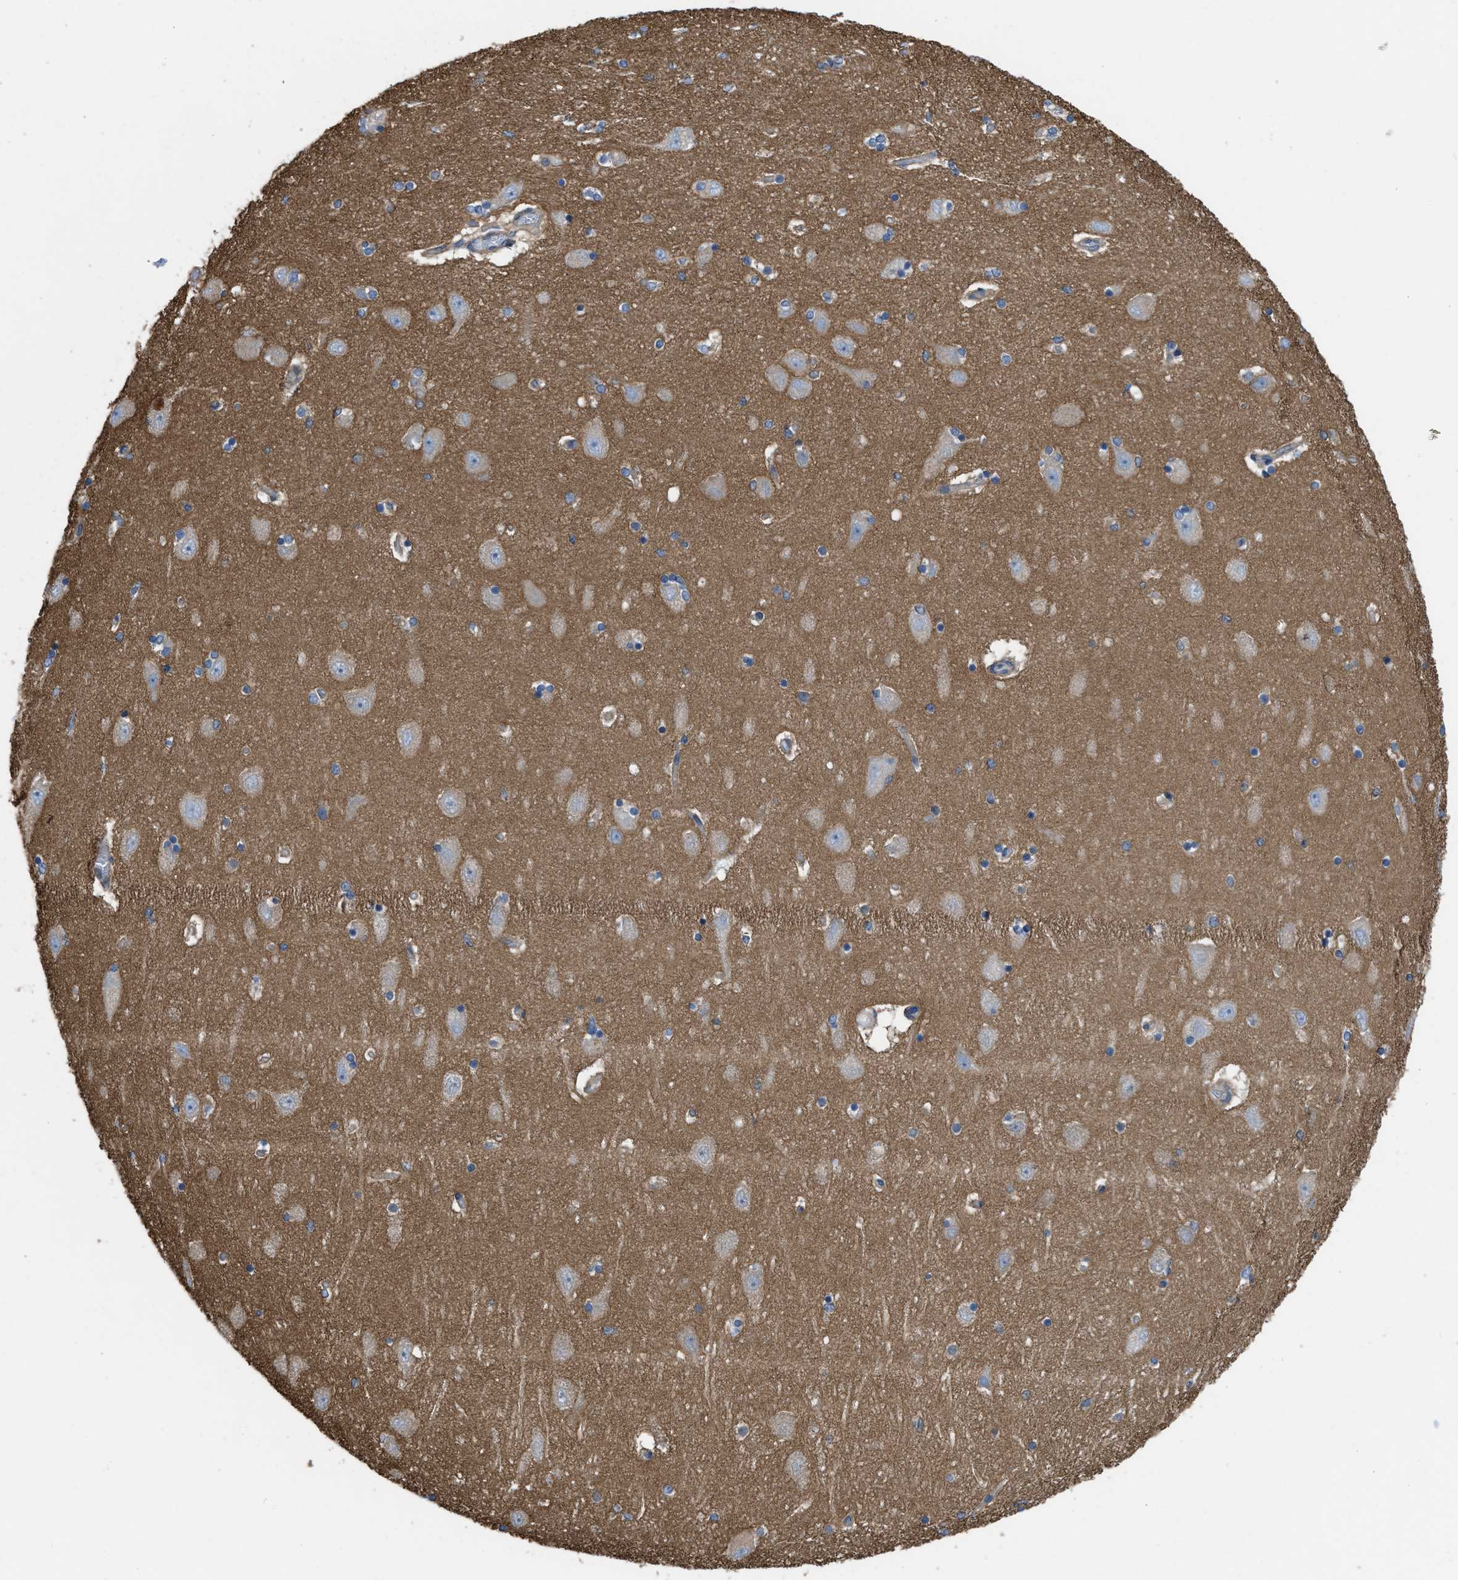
{"staining": {"intensity": "negative", "quantity": "none", "location": "none"}, "tissue": "hippocampus", "cell_type": "Glial cells", "image_type": "normal", "snomed": [{"axis": "morphology", "description": "Normal tissue, NOS"}, {"axis": "topography", "description": "Hippocampus"}], "caption": "High magnification brightfield microscopy of unremarkable hippocampus stained with DAB (brown) and counterstained with hematoxylin (blue): glial cells show no significant positivity. (Stains: DAB IHC with hematoxylin counter stain, Microscopy: brightfield microscopy at high magnification).", "gene": "MYO18A", "patient": {"sex": "female", "age": 54}}